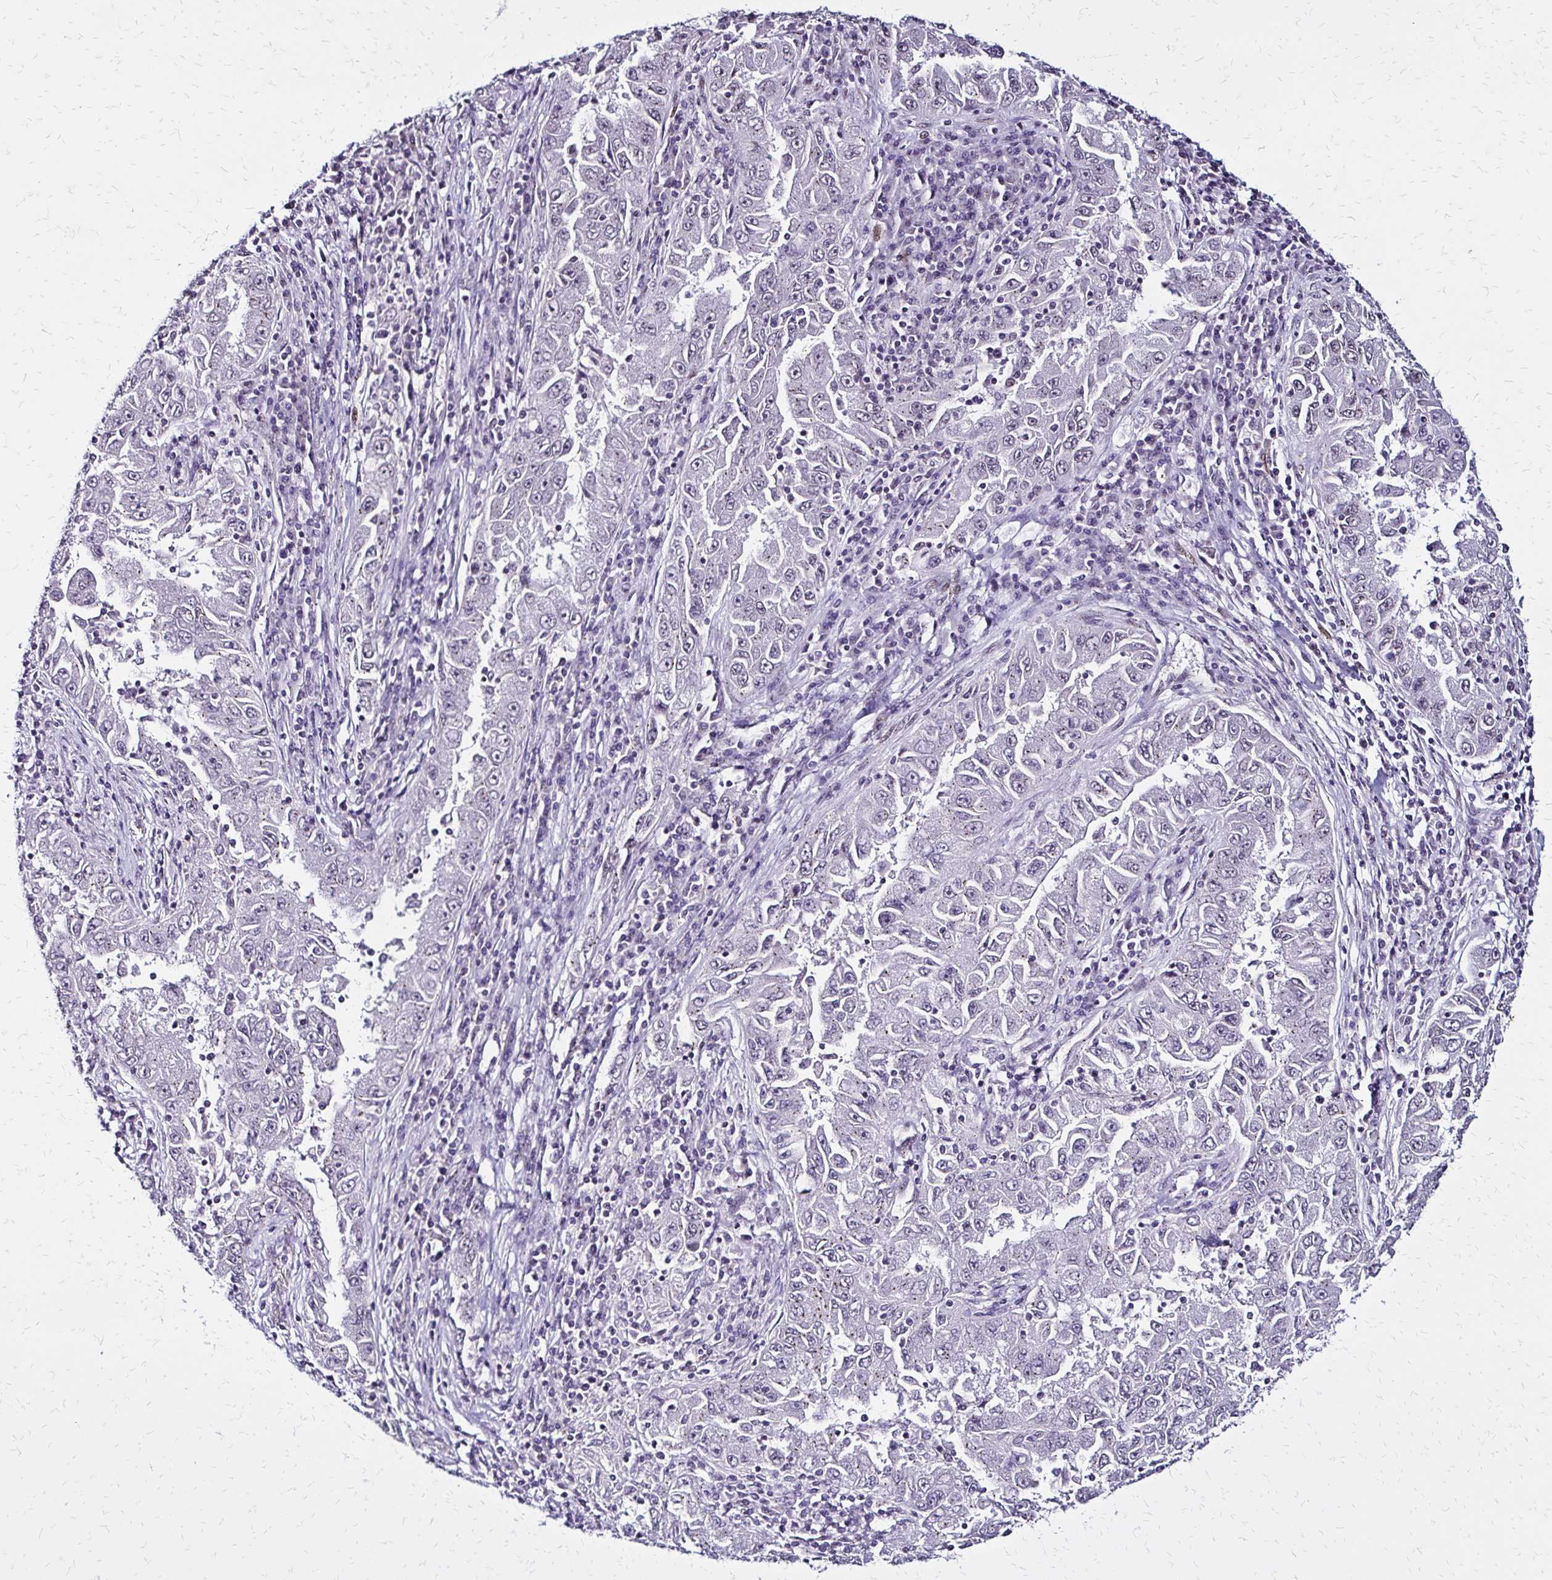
{"staining": {"intensity": "weak", "quantity": "25%-75%", "location": "nuclear"}, "tissue": "lung cancer", "cell_type": "Tumor cells", "image_type": "cancer", "snomed": [{"axis": "morphology", "description": "Adenocarcinoma, NOS"}, {"axis": "morphology", "description": "Adenocarcinoma primary or metastatic"}, {"axis": "topography", "description": "Lung"}], "caption": "Immunohistochemical staining of human lung adenocarcinoma primary or metastatic exhibits weak nuclear protein expression in approximately 25%-75% of tumor cells.", "gene": "TOB1", "patient": {"sex": "male", "age": 74}}